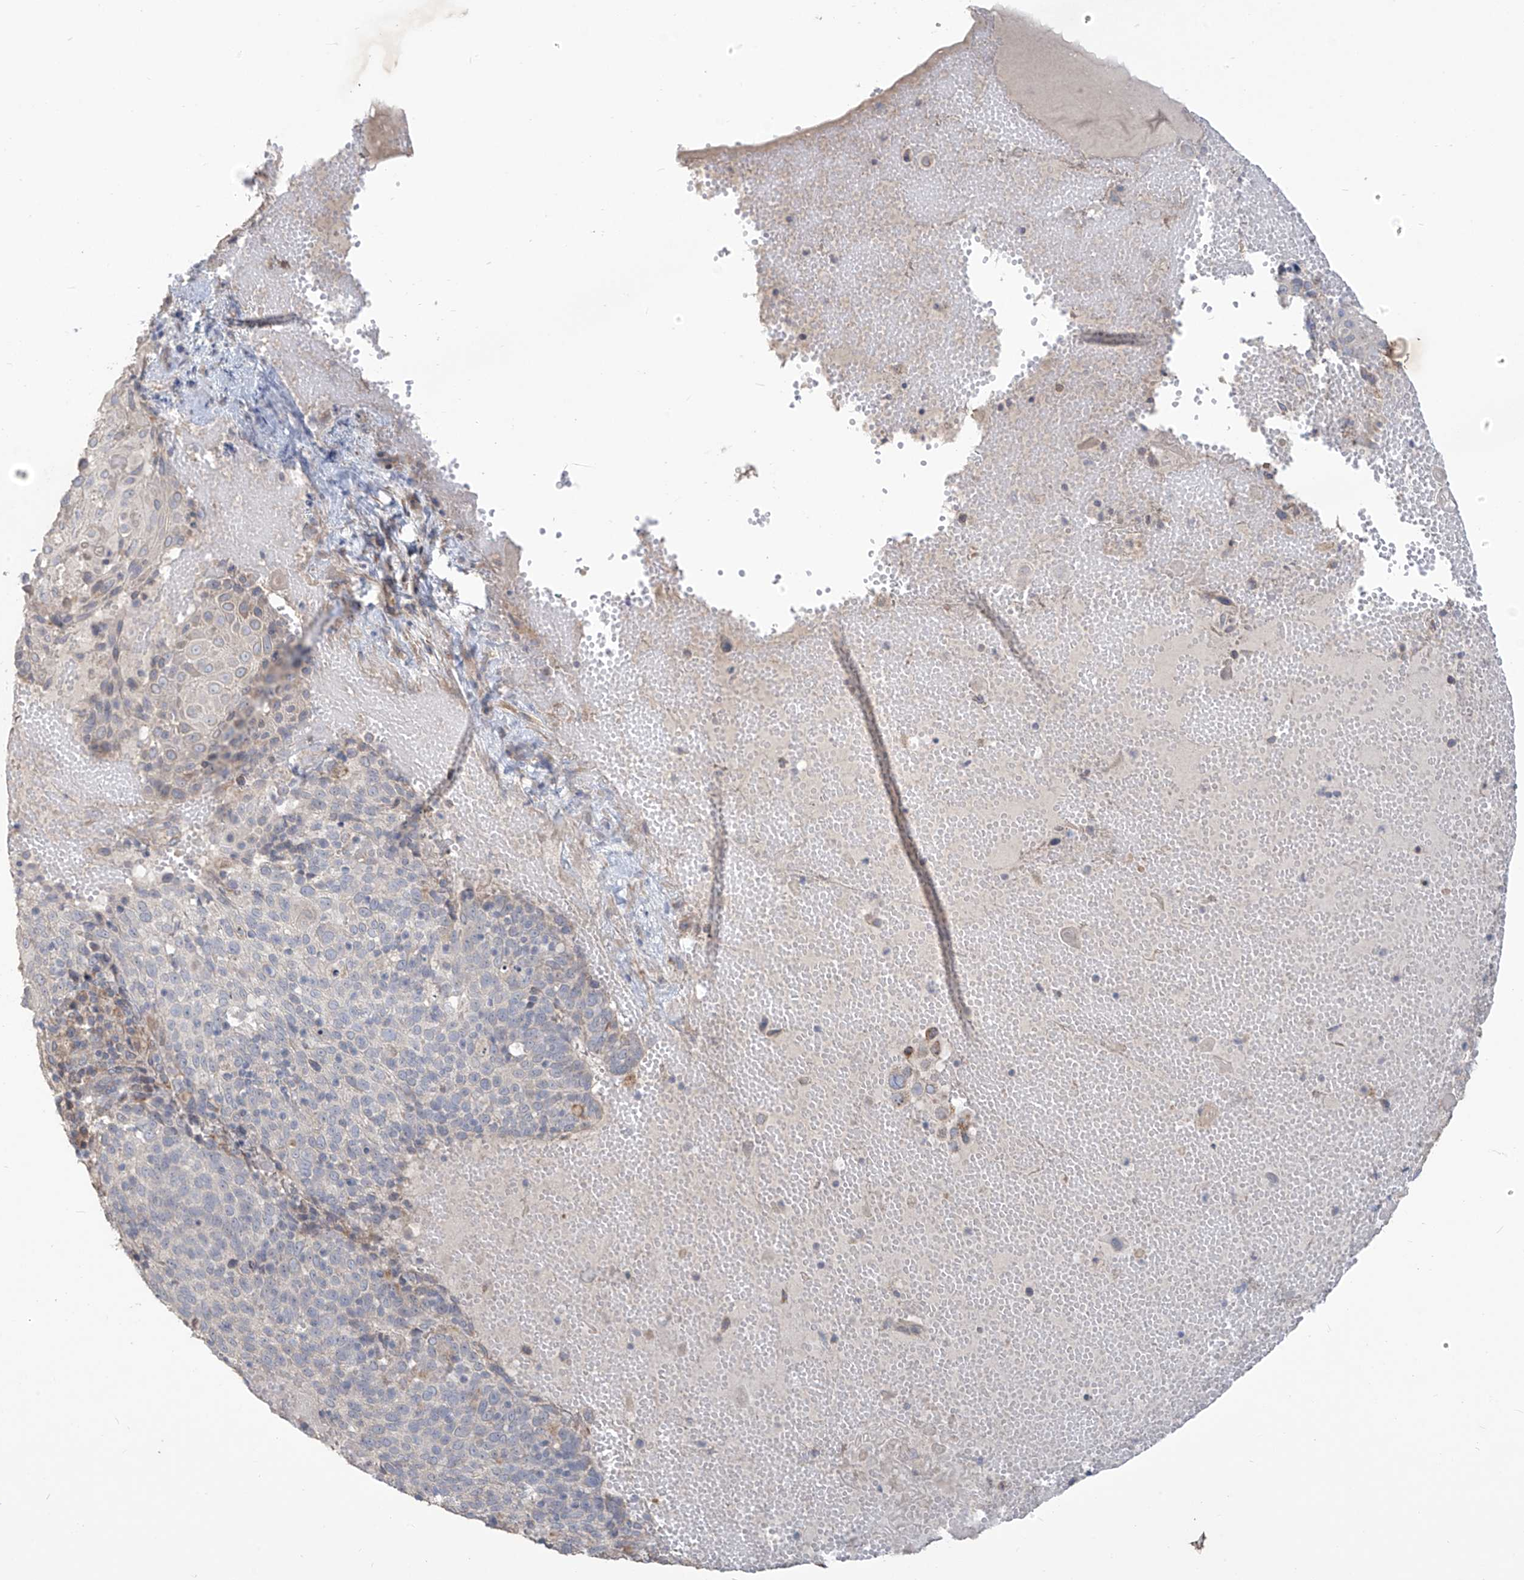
{"staining": {"intensity": "negative", "quantity": "none", "location": "none"}, "tissue": "cervical cancer", "cell_type": "Tumor cells", "image_type": "cancer", "snomed": [{"axis": "morphology", "description": "Squamous cell carcinoma, NOS"}, {"axis": "topography", "description": "Cervix"}], "caption": "Immunohistochemistry (IHC) of cervical cancer (squamous cell carcinoma) demonstrates no positivity in tumor cells.", "gene": "MAGIX", "patient": {"sex": "female", "age": 74}}